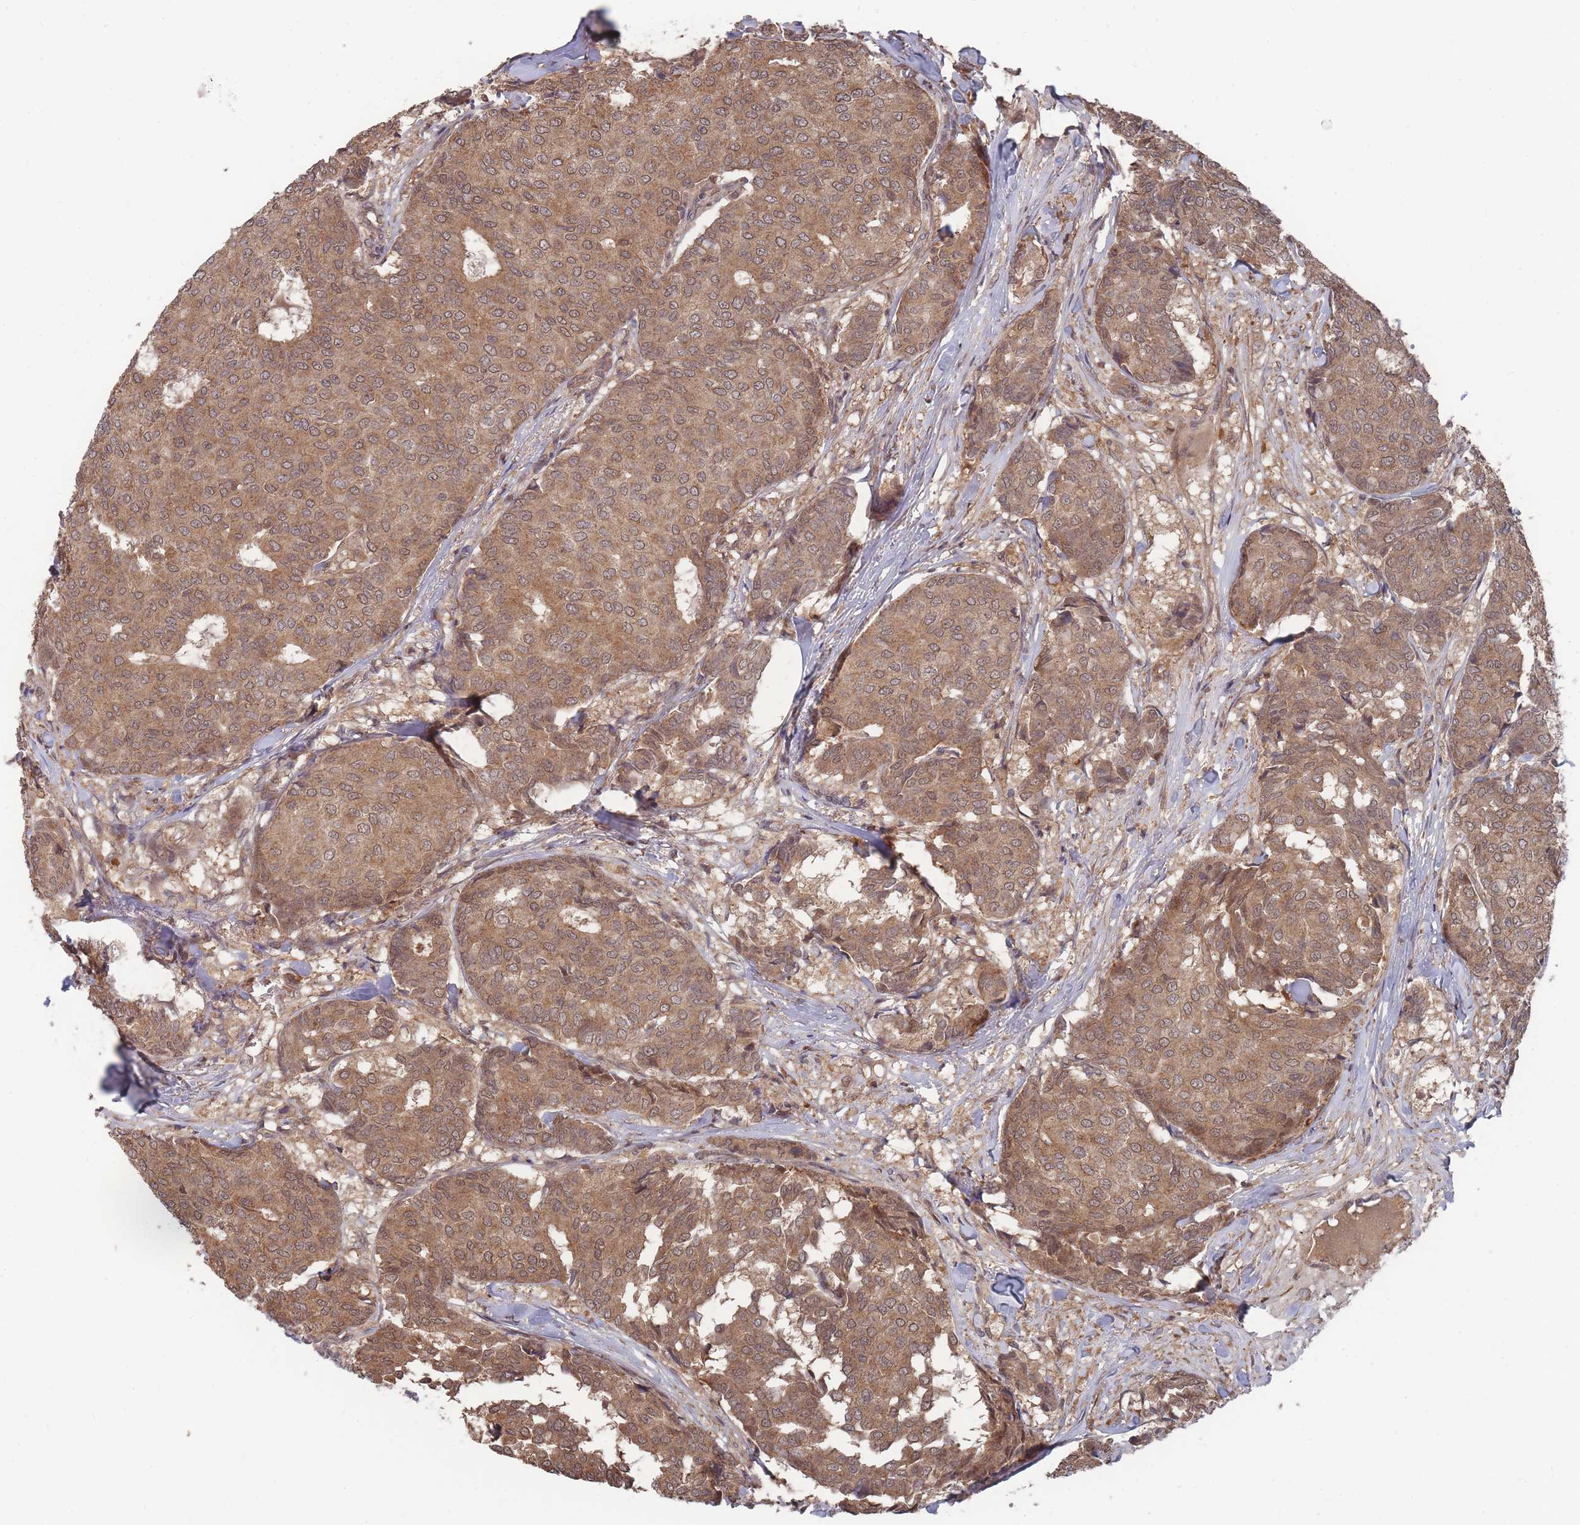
{"staining": {"intensity": "moderate", "quantity": ">75%", "location": "cytoplasmic/membranous"}, "tissue": "breast cancer", "cell_type": "Tumor cells", "image_type": "cancer", "snomed": [{"axis": "morphology", "description": "Duct carcinoma"}, {"axis": "topography", "description": "Breast"}], "caption": "IHC photomicrograph of neoplastic tissue: breast cancer (intraductal carcinoma) stained using IHC displays medium levels of moderate protein expression localized specifically in the cytoplasmic/membranous of tumor cells, appearing as a cytoplasmic/membranous brown color.", "gene": "SF3B1", "patient": {"sex": "female", "age": 75}}